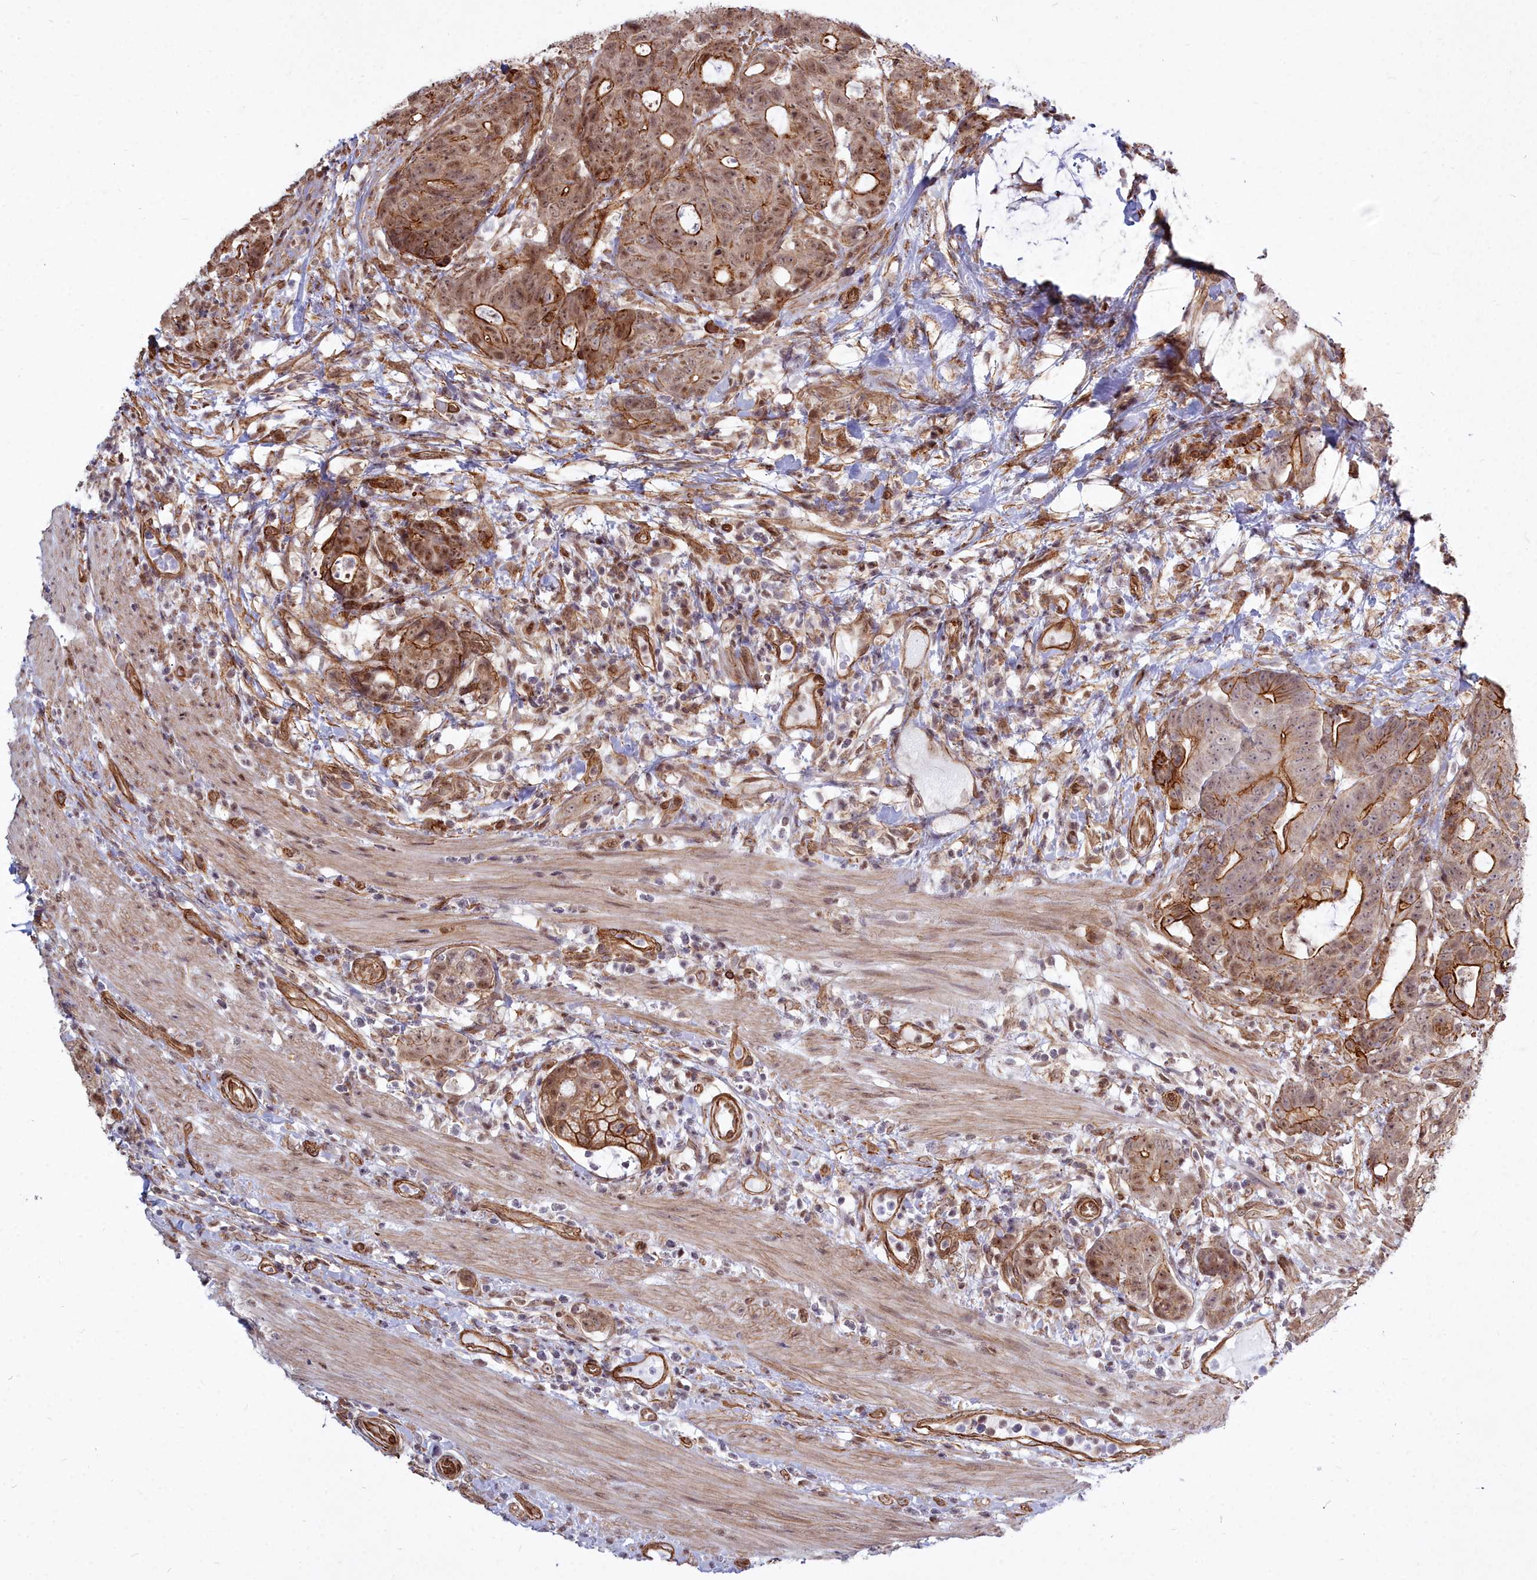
{"staining": {"intensity": "strong", "quantity": "25%-75%", "location": "cytoplasmic/membranous,nuclear"}, "tissue": "colorectal cancer", "cell_type": "Tumor cells", "image_type": "cancer", "snomed": [{"axis": "morphology", "description": "Adenocarcinoma, NOS"}, {"axis": "topography", "description": "Colon"}], "caption": "This histopathology image displays immunohistochemistry (IHC) staining of colorectal cancer, with high strong cytoplasmic/membranous and nuclear positivity in approximately 25%-75% of tumor cells.", "gene": "YJU2", "patient": {"sex": "female", "age": 82}}